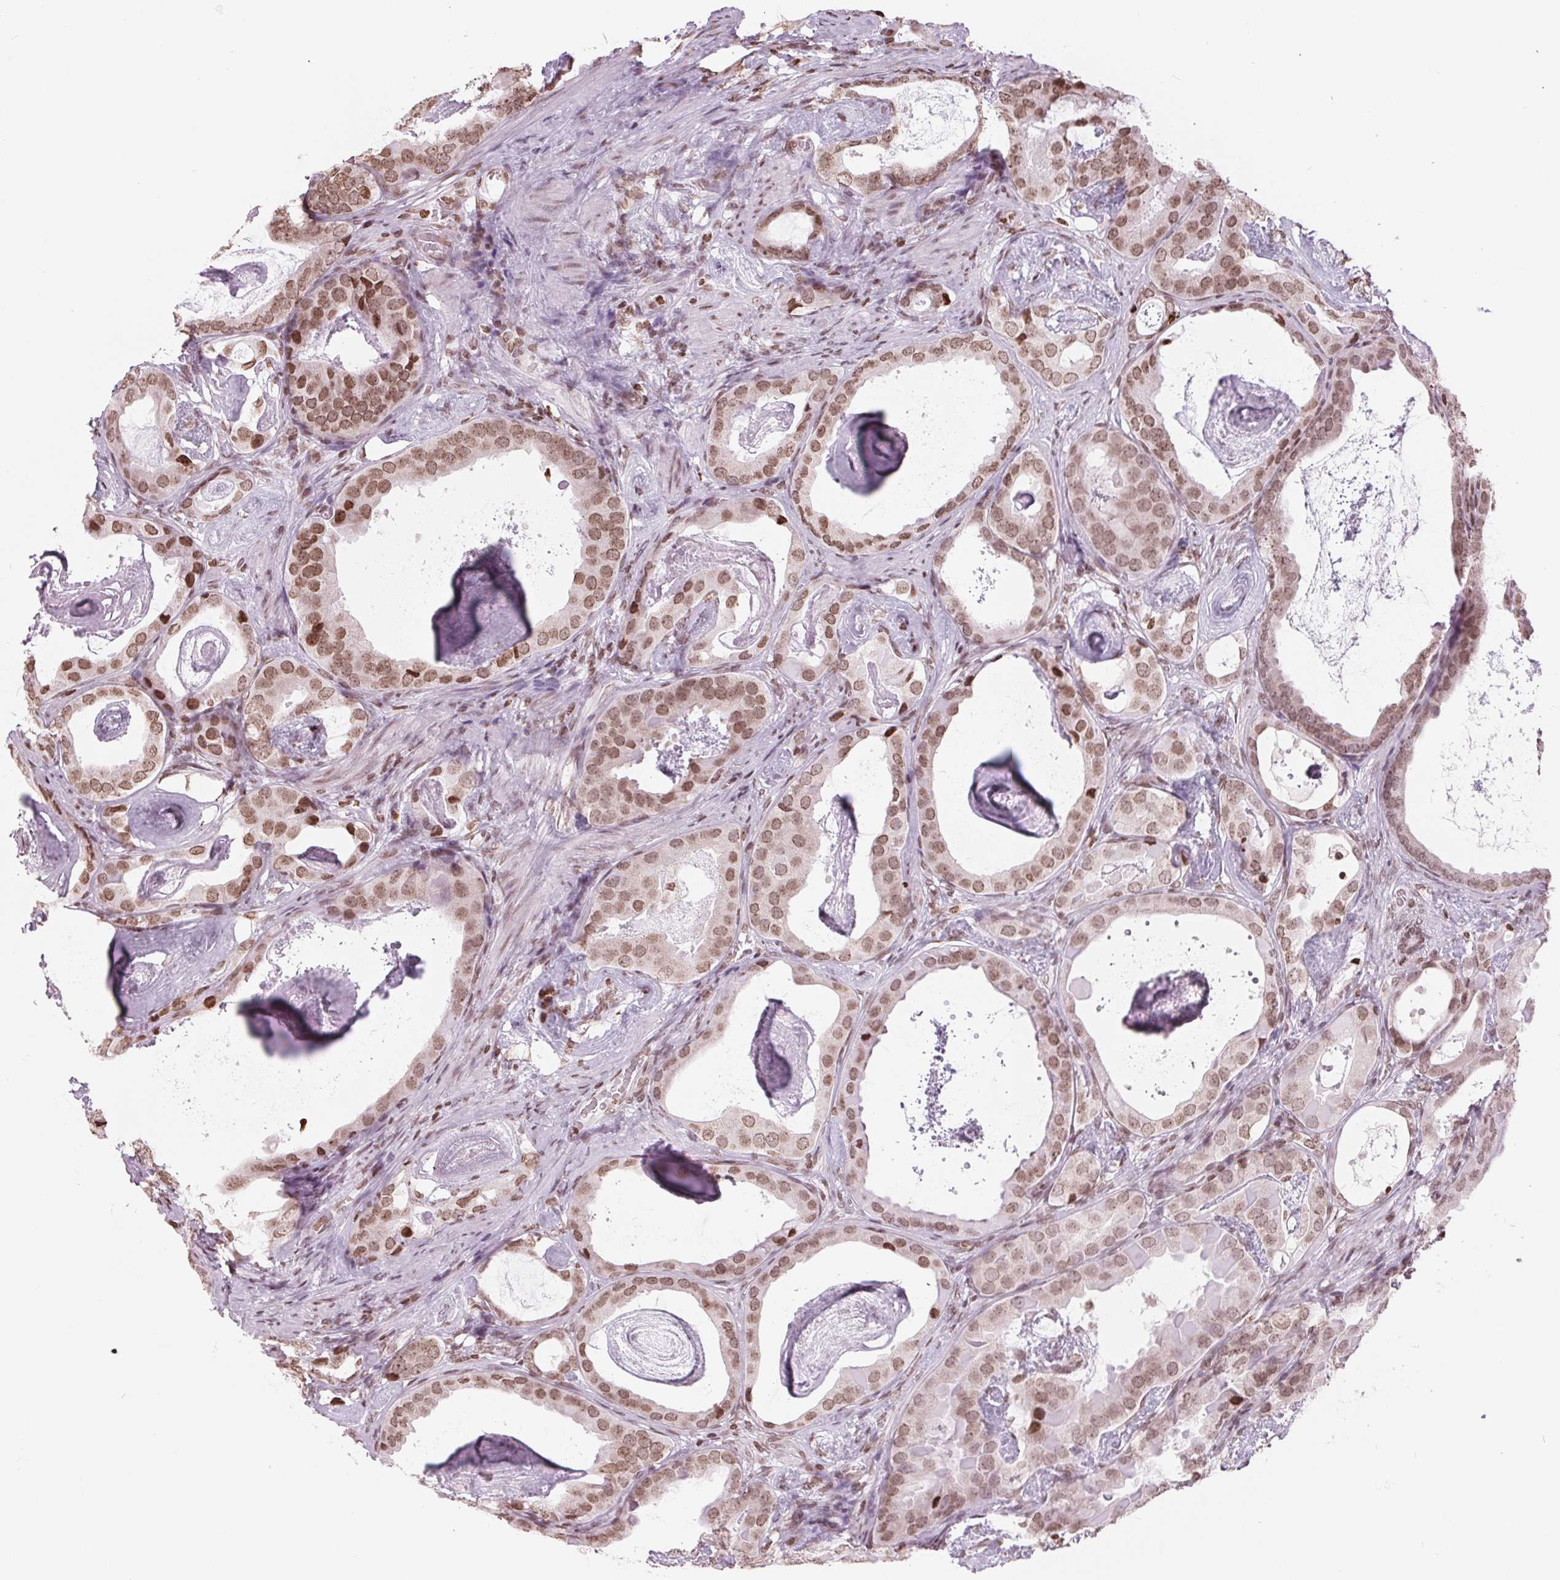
{"staining": {"intensity": "moderate", "quantity": ">75%", "location": "nuclear"}, "tissue": "prostate cancer", "cell_type": "Tumor cells", "image_type": "cancer", "snomed": [{"axis": "morphology", "description": "Adenocarcinoma, Low grade"}, {"axis": "topography", "description": "Prostate and seminal vesicle, NOS"}], "caption": "Protein staining by IHC reveals moderate nuclear expression in about >75% of tumor cells in prostate adenocarcinoma (low-grade). The protein is shown in brown color, while the nuclei are stained blue.", "gene": "SMIM12", "patient": {"sex": "male", "age": 71}}